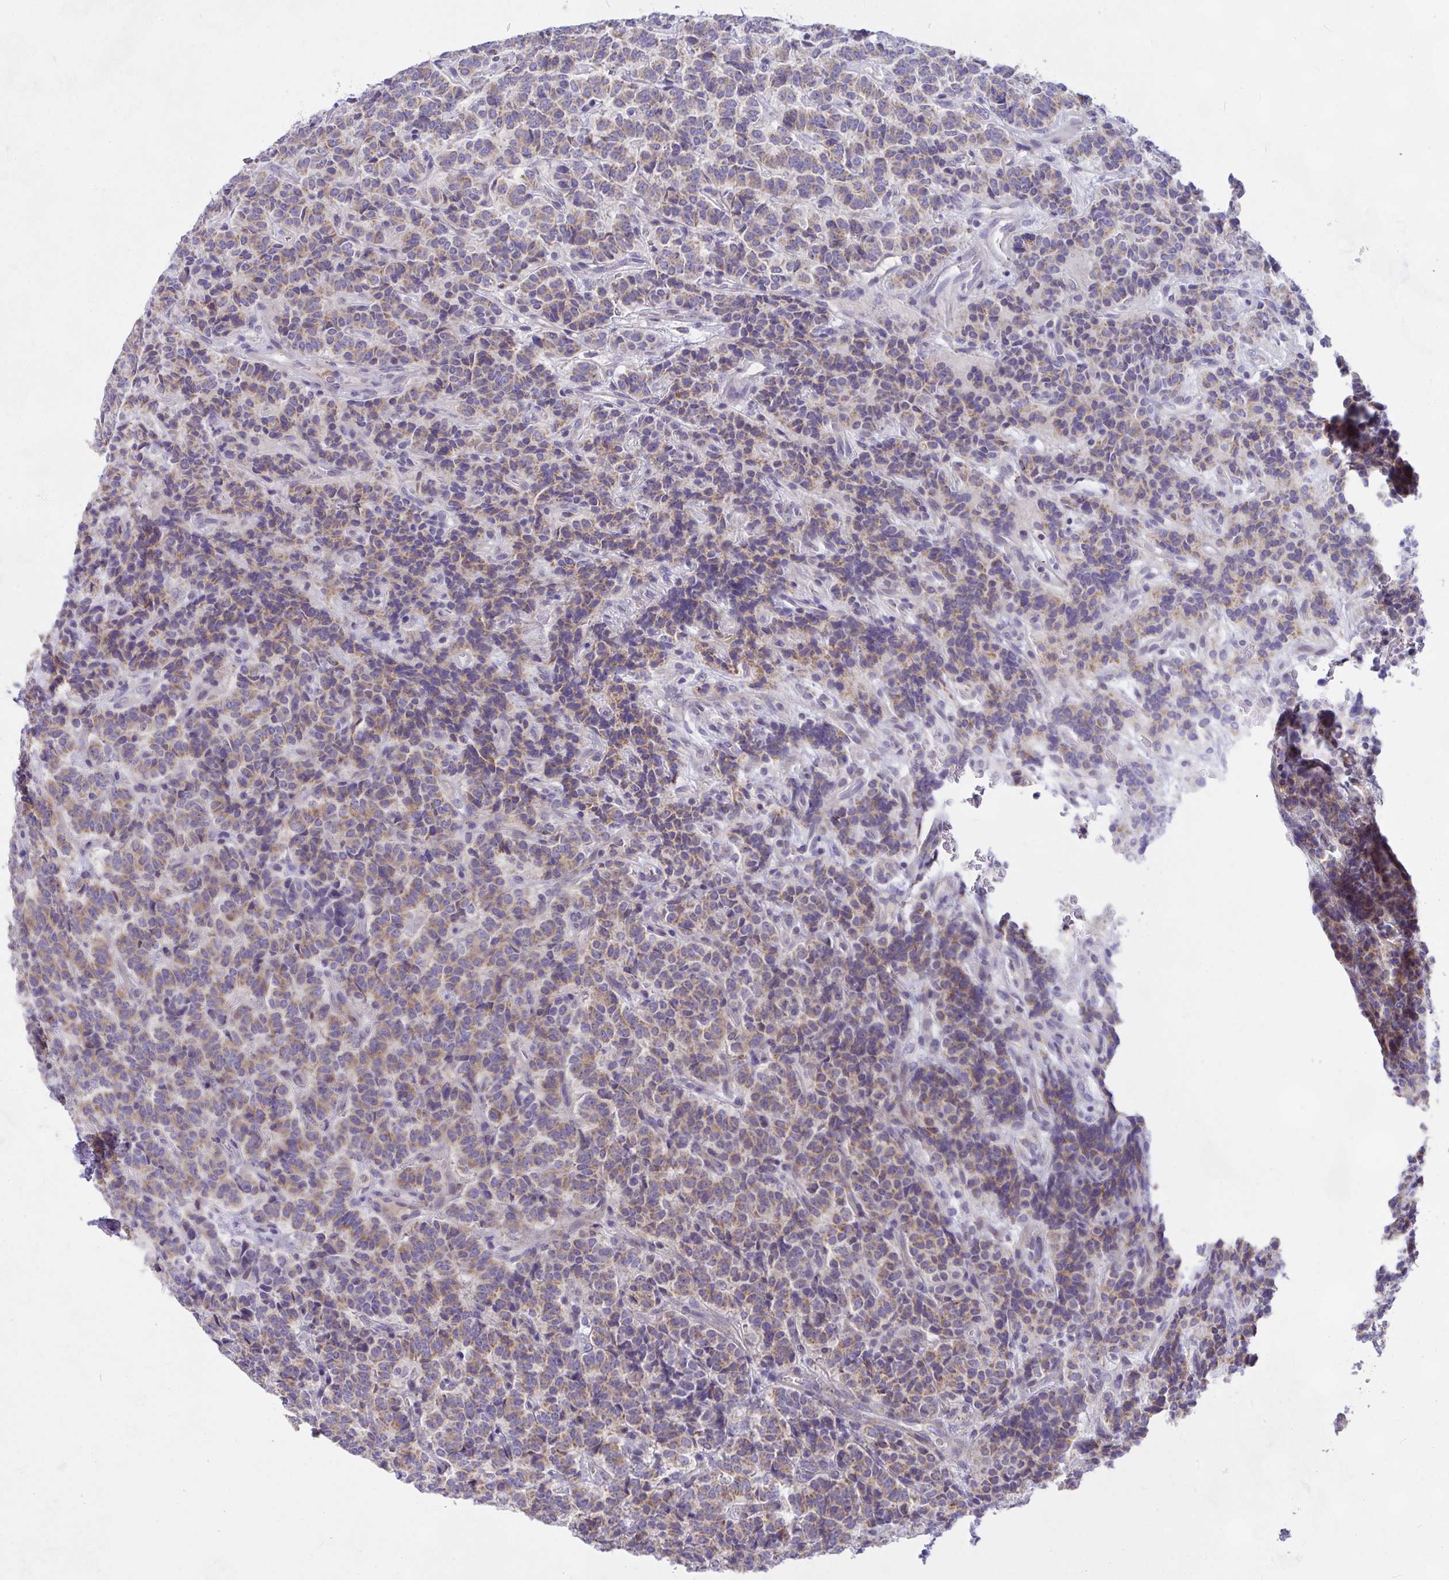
{"staining": {"intensity": "weak", "quantity": ">75%", "location": "cytoplasmic/membranous"}, "tissue": "carcinoid", "cell_type": "Tumor cells", "image_type": "cancer", "snomed": [{"axis": "morphology", "description": "Carcinoid, malignant, NOS"}, {"axis": "topography", "description": "Pancreas"}], "caption": "Malignant carcinoid stained with immunohistochemistry reveals weak cytoplasmic/membranous staining in approximately >75% of tumor cells. (brown staining indicates protein expression, while blue staining denotes nuclei).", "gene": "CEP63", "patient": {"sex": "male", "age": 36}}